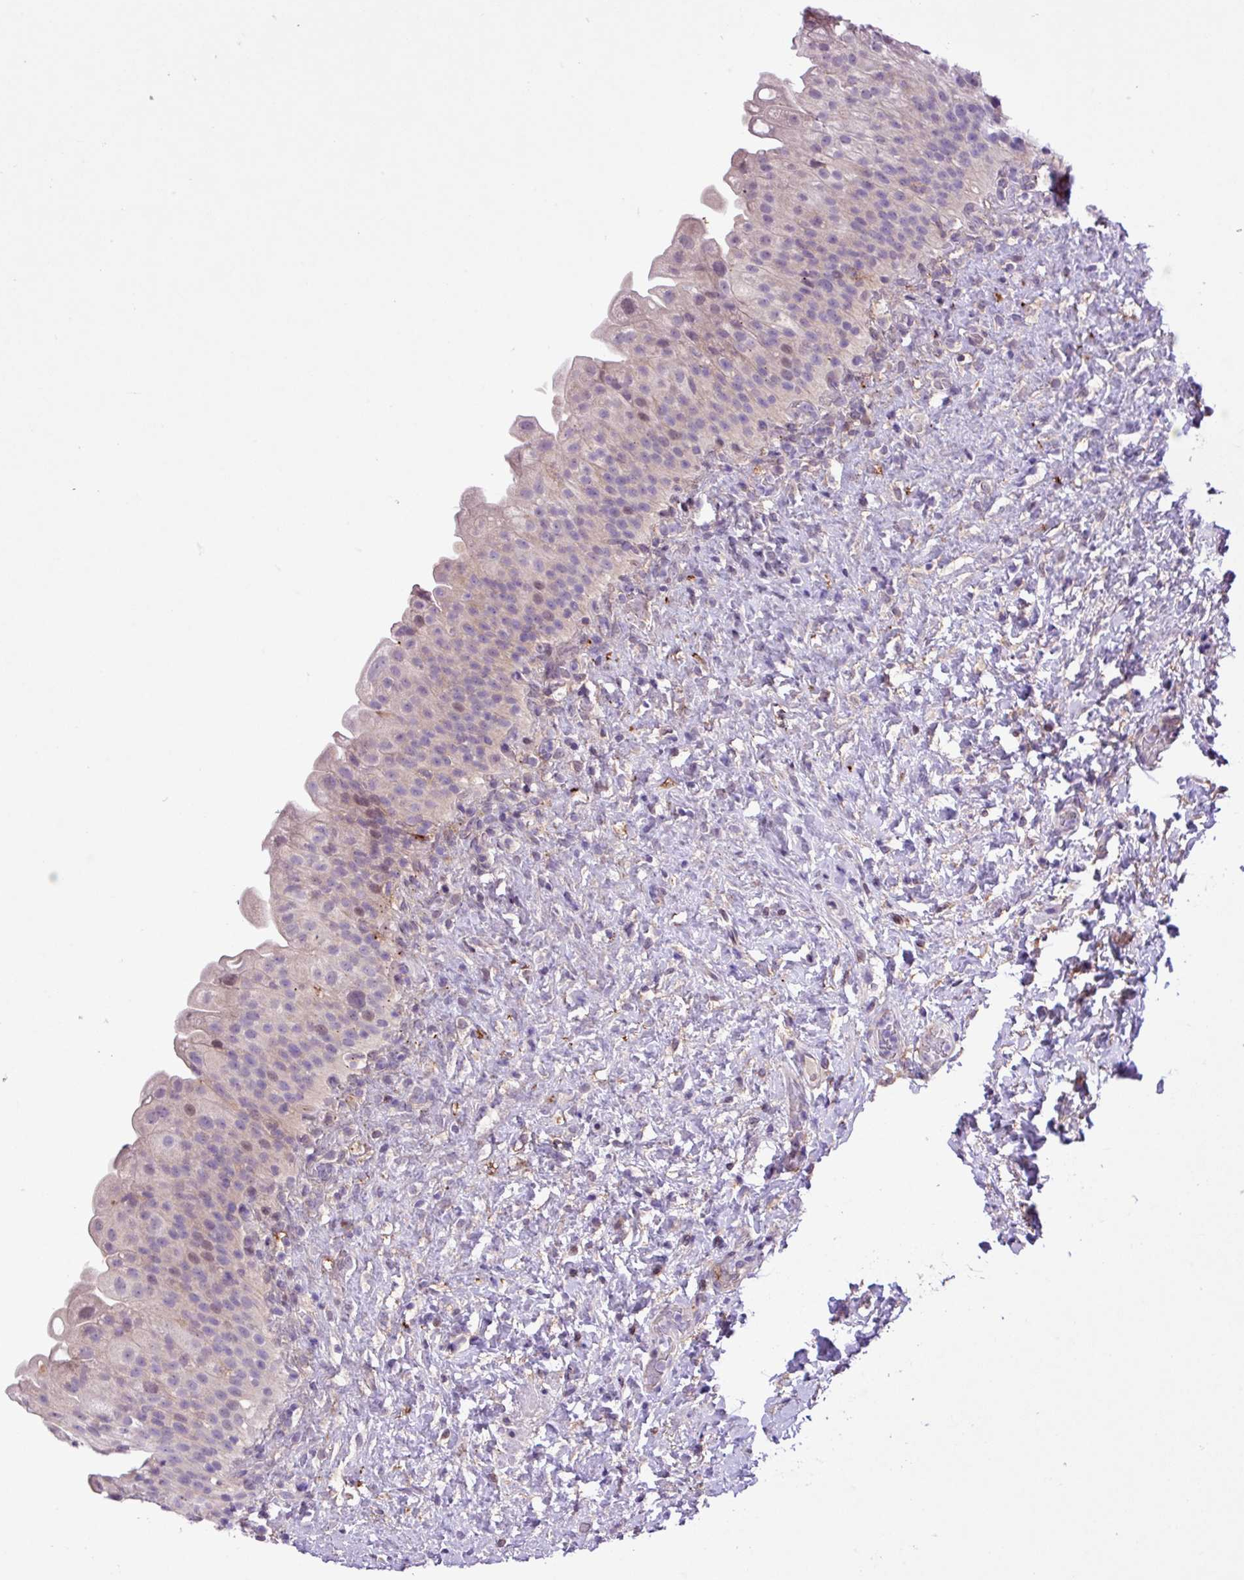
{"staining": {"intensity": "weak", "quantity": "<25%", "location": "nuclear"}, "tissue": "urinary bladder", "cell_type": "Urothelial cells", "image_type": "normal", "snomed": [{"axis": "morphology", "description": "Normal tissue, NOS"}, {"axis": "topography", "description": "Urinary bladder"}], "caption": "Immunohistochemistry micrograph of normal human urinary bladder stained for a protein (brown), which reveals no staining in urothelial cells.", "gene": "RPP25L", "patient": {"sex": "female", "age": 27}}